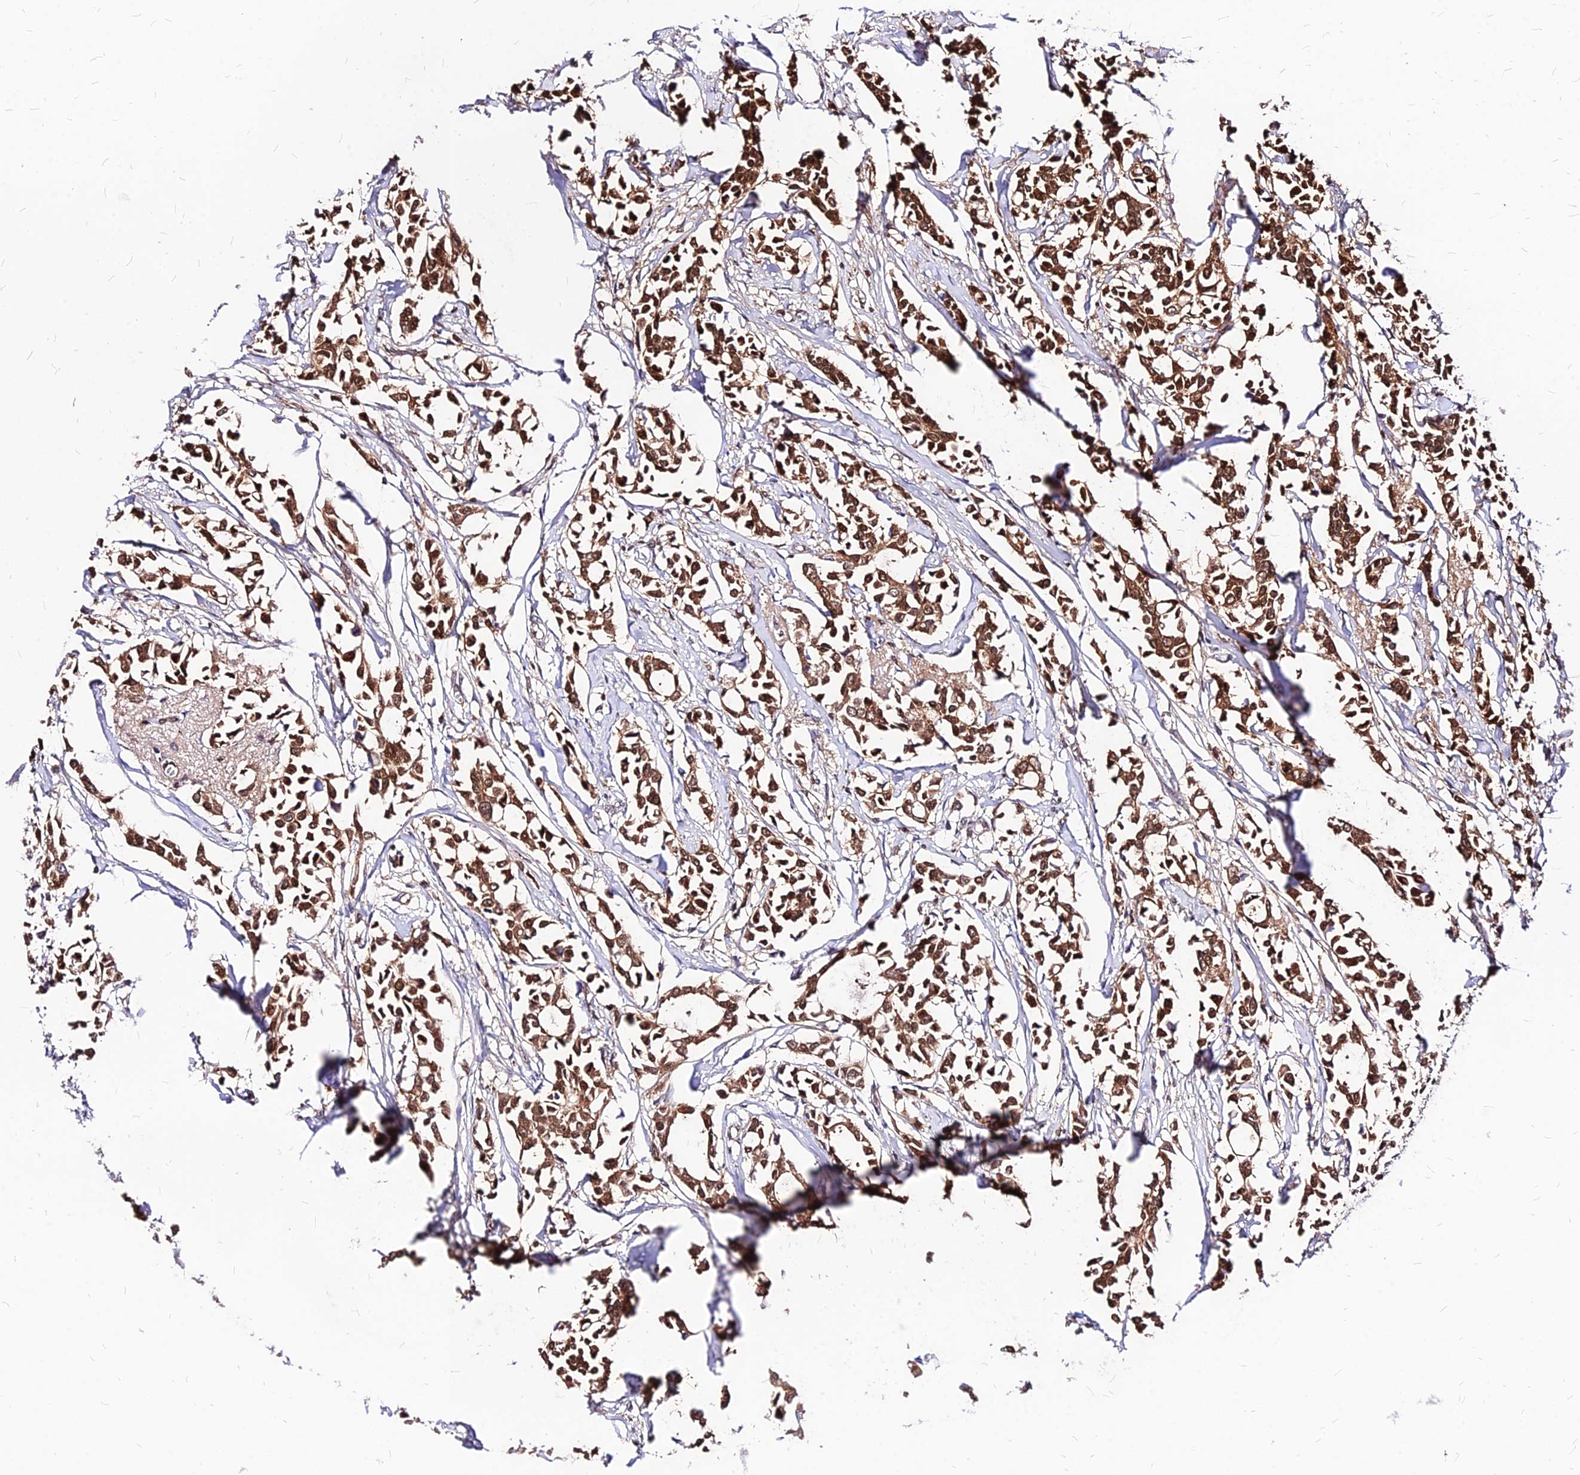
{"staining": {"intensity": "moderate", "quantity": ">75%", "location": "cytoplasmic/membranous,nuclear"}, "tissue": "breast cancer", "cell_type": "Tumor cells", "image_type": "cancer", "snomed": [{"axis": "morphology", "description": "Duct carcinoma"}, {"axis": "topography", "description": "Breast"}], "caption": "The histopathology image exhibits a brown stain indicating the presence of a protein in the cytoplasmic/membranous and nuclear of tumor cells in breast cancer (intraductal carcinoma).", "gene": "PAXX", "patient": {"sex": "female", "age": 41}}